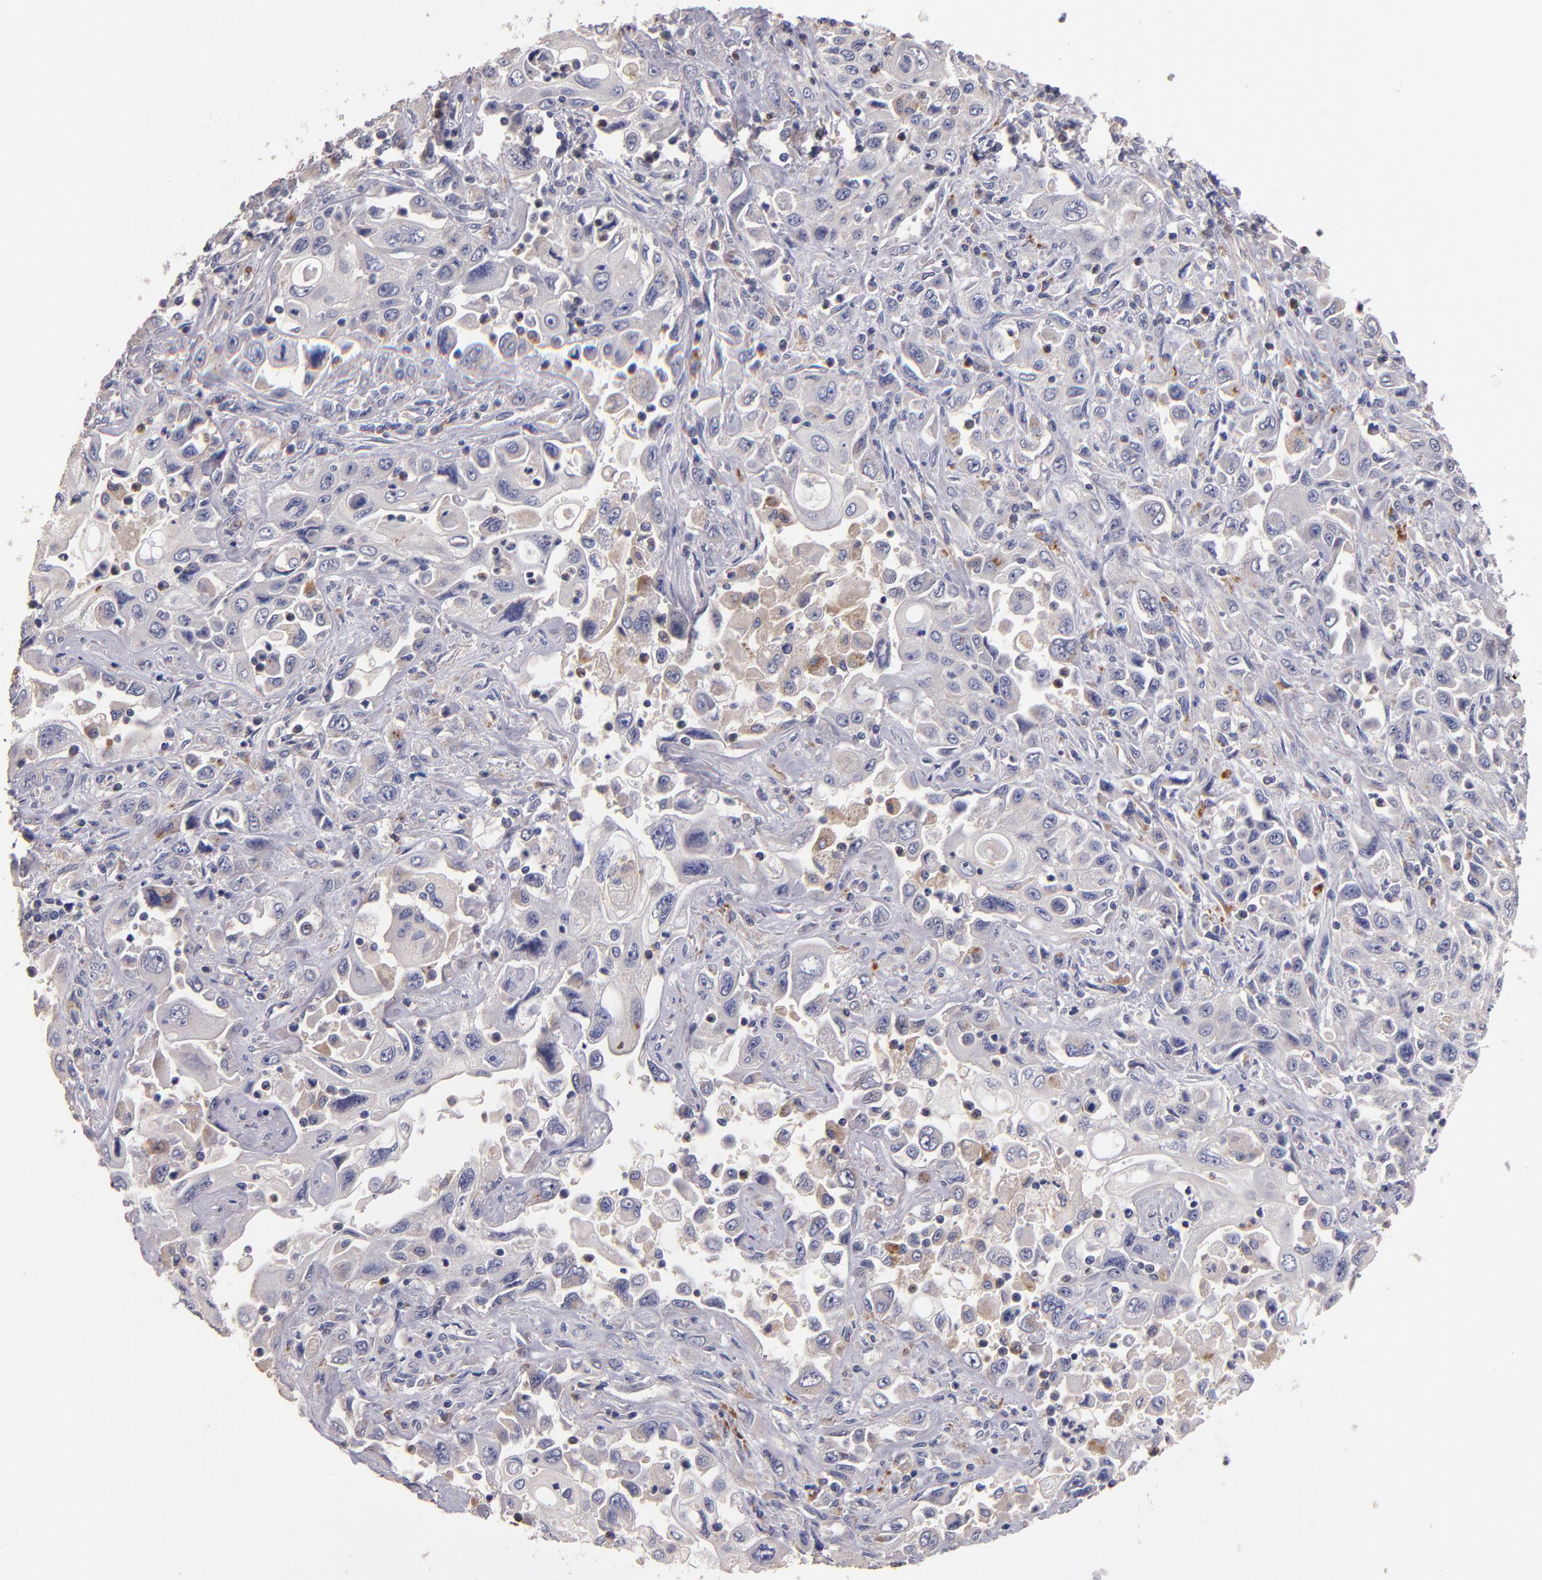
{"staining": {"intensity": "weak", "quantity": "<25%", "location": "cytoplasmic/membranous"}, "tissue": "pancreatic cancer", "cell_type": "Tumor cells", "image_type": "cancer", "snomed": [{"axis": "morphology", "description": "Adenocarcinoma, NOS"}, {"axis": "topography", "description": "Pancreas"}], "caption": "Immunohistochemistry image of human adenocarcinoma (pancreatic) stained for a protein (brown), which reveals no expression in tumor cells. The staining is performed using DAB (3,3'-diaminobenzidine) brown chromogen with nuclei counter-stained in using hematoxylin.", "gene": "MAGEE1", "patient": {"sex": "male", "age": 70}}